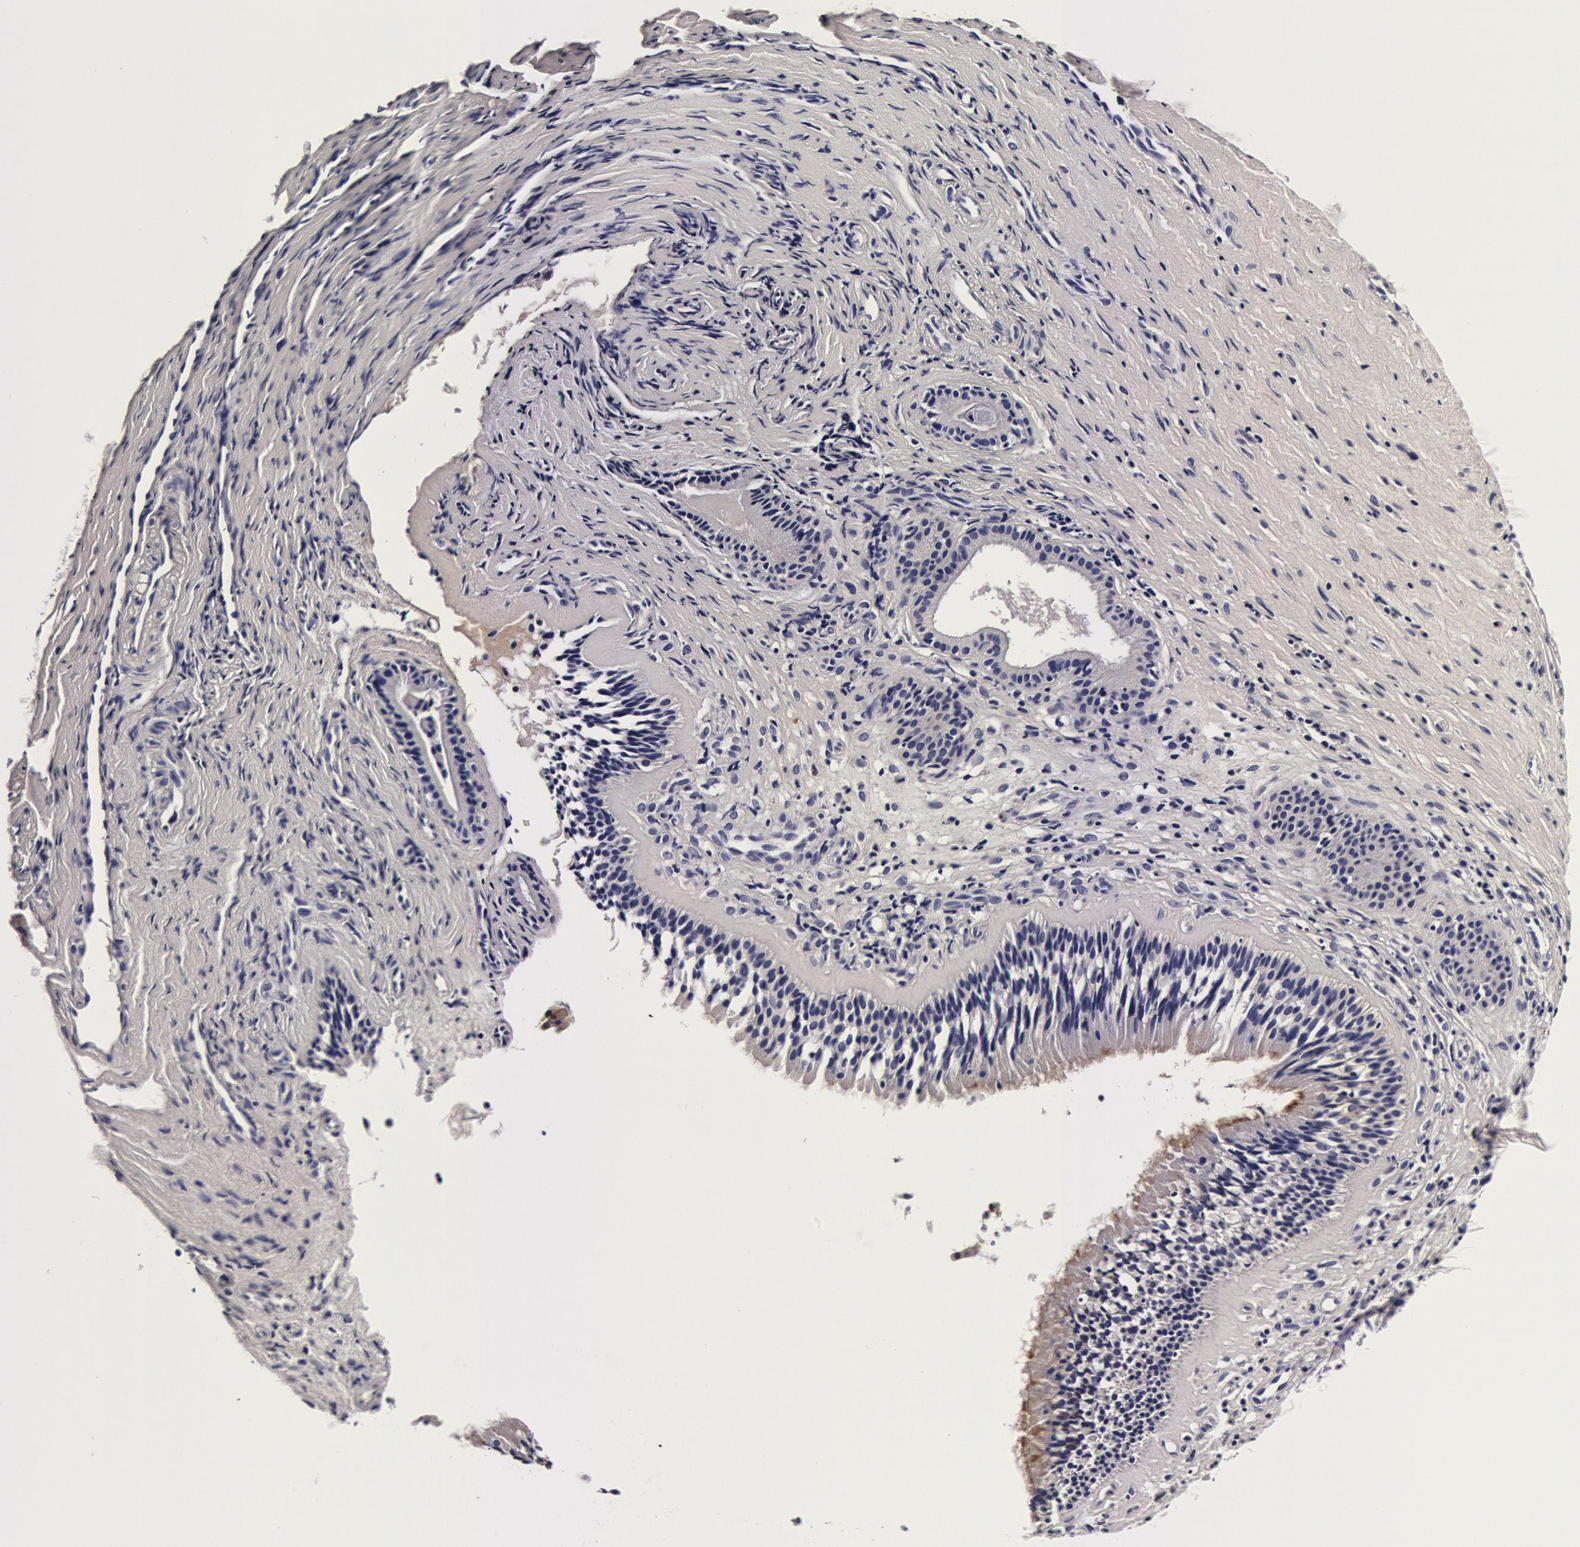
{"staining": {"intensity": "negative", "quantity": "none", "location": "none"}, "tissue": "nasopharynx", "cell_type": "Respiratory epithelial cells", "image_type": "normal", "snomed": [{"axis": "morphology", "description": "Normal tissue, NOS"}, {"axis": "topography", "description": "Nasopharynx"}], "caption": "An immunohistochemistry micrograph of unremarkable nasopharynx is shown. There is no staining in respiratory epithelial cells of nasopharynx. (DAB (3,3'-diaminobenzidine) immunohistochemistry visualized using brightfield microscopy, high magnification).", "gene": "CCDC22", "patient": {"sex": "female", "age": 78}}